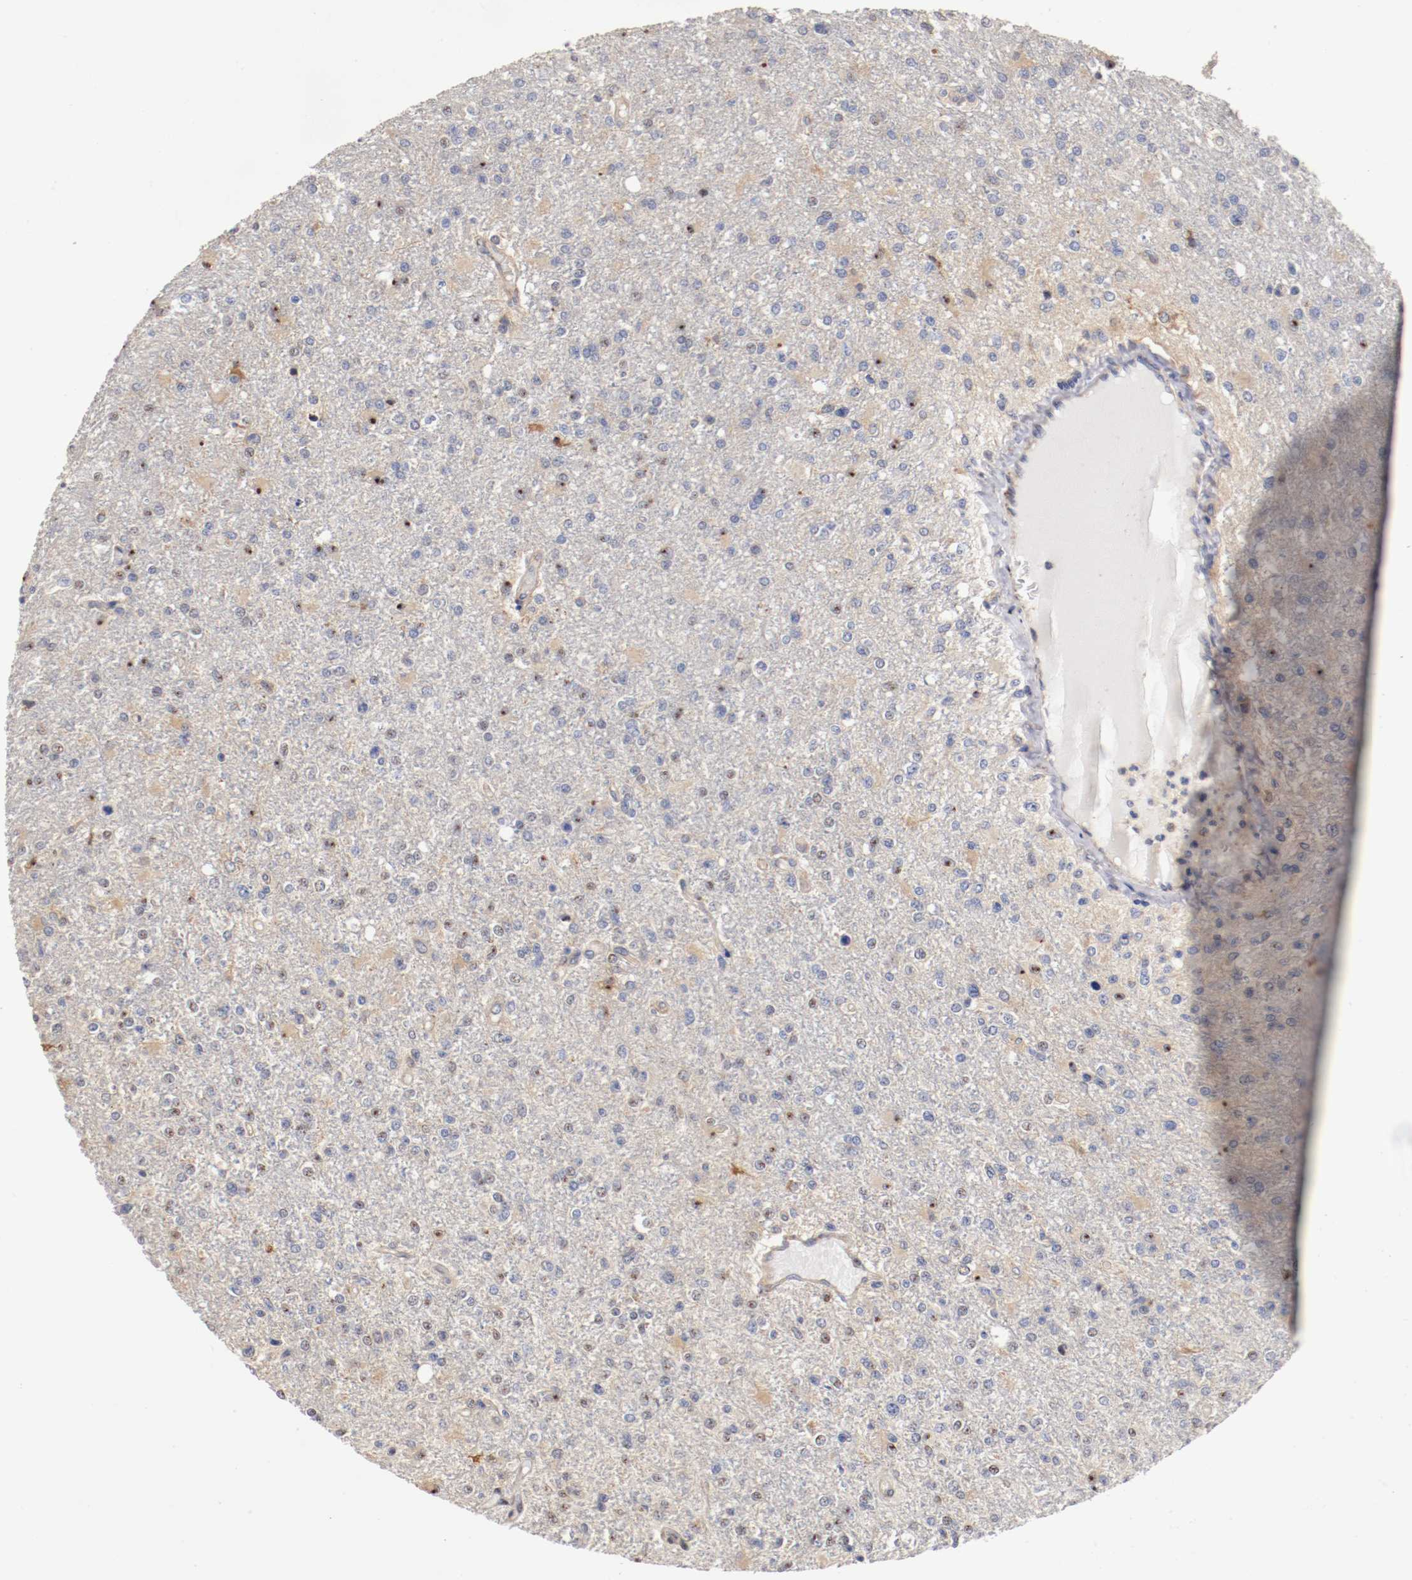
{"staining": {"intensity": "negative", "quantity": "none", "location": "none"}, "tissue": "glioma", "cell_type": "Tumor cells", "image_type": "cancer", "snomed": [{"axis": "morphology", "description": "Glioma, malignant, High grade"}, {"axis": "topography", "description": "Cerebral cortex"}], "caption": "There is no significant expression in tumor cells of glioma.", "gene": "TNFSF13", "patient": {"sex": "male", "age": 76}}